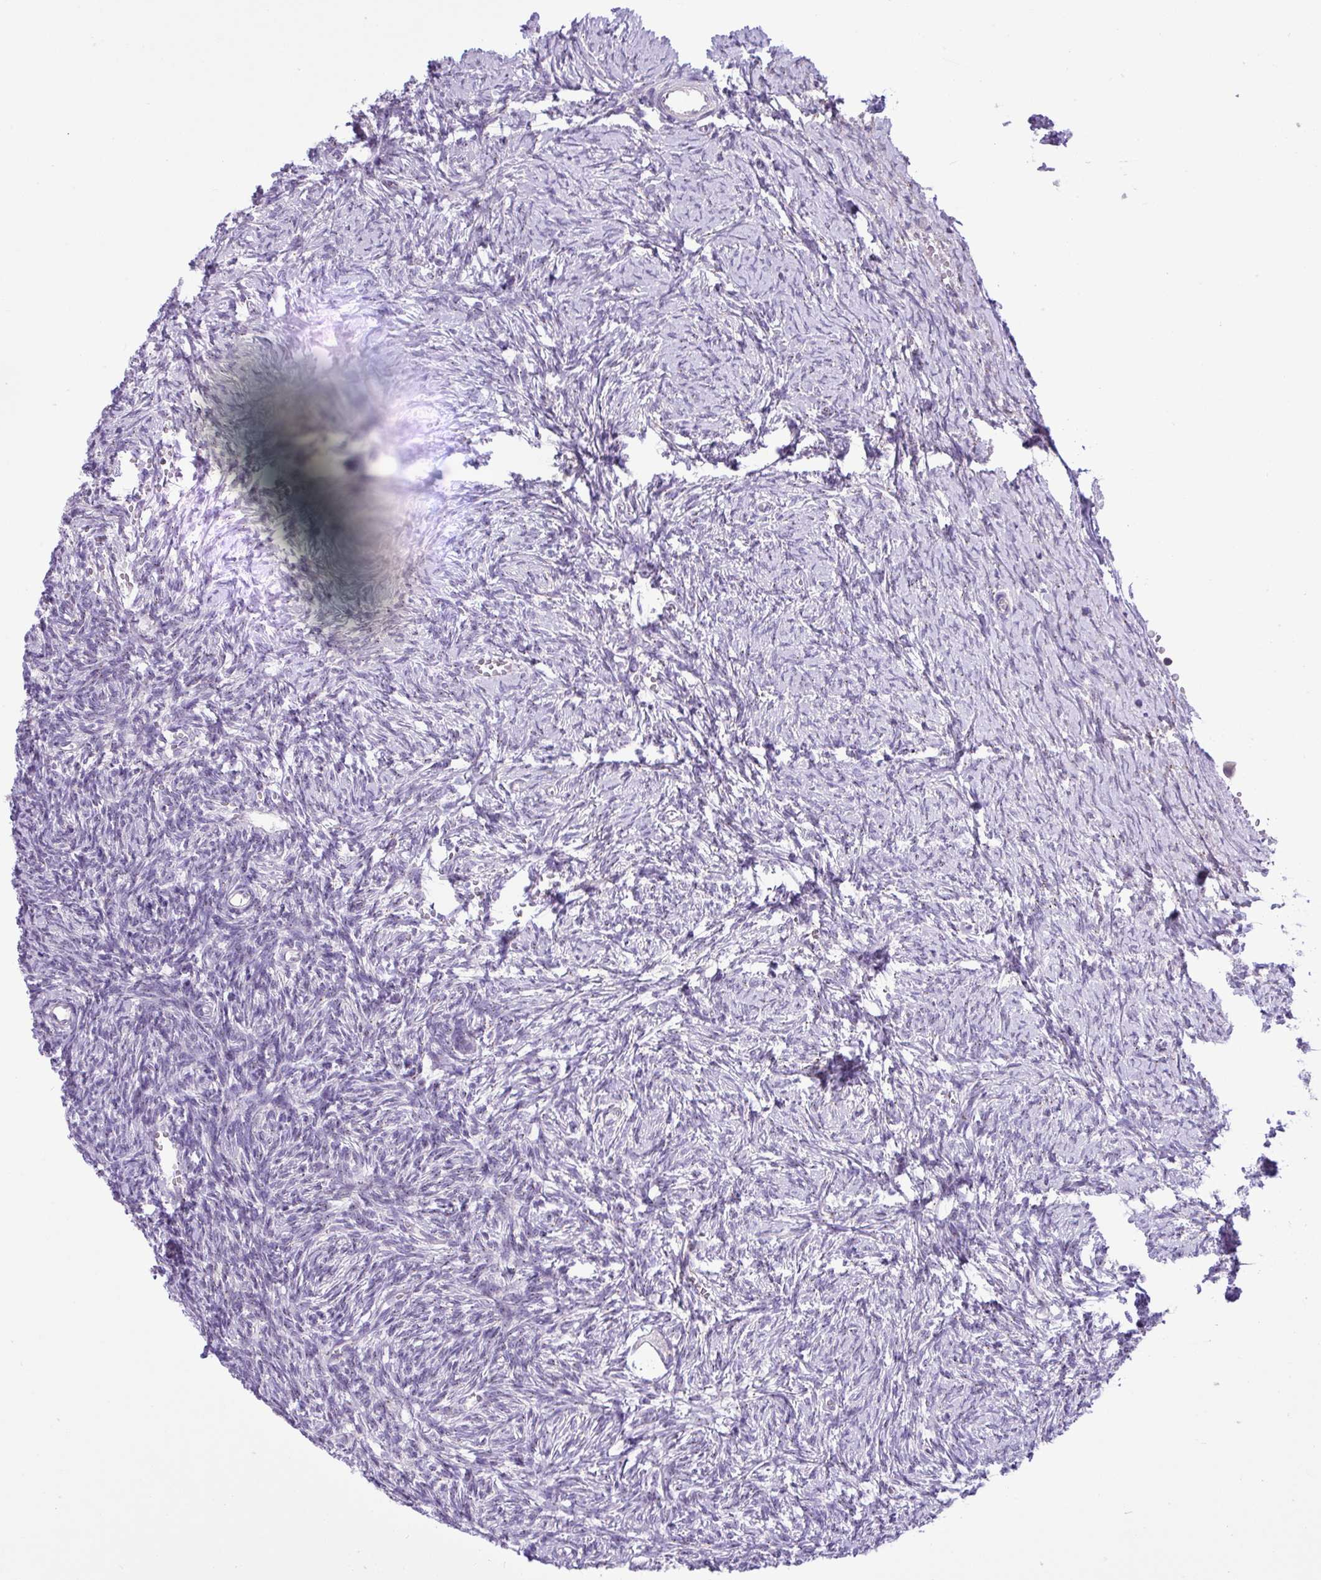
{"staining": {"intensity": "weak", "quantity": "<25%", "location": "cytoplasmic/membranous"}, "tissue": "ovary", "cell_type": "Ovarian stroma cells", "image_type": "normal", "snomed": [{"axis": "morphology", "description": "Normal tissue, NOS"}, {"axis": "topography", "description": "Ovary"}], "caption": "Image shows no protein staining in ovarian stroma cells of normal ovary. (DAB (3,3'-diaminobenzidine) immunohistochemistry with hematoxylin counter stain).", "gene": "SPINK8", "patient": {"sex": "female", "age": 39}}